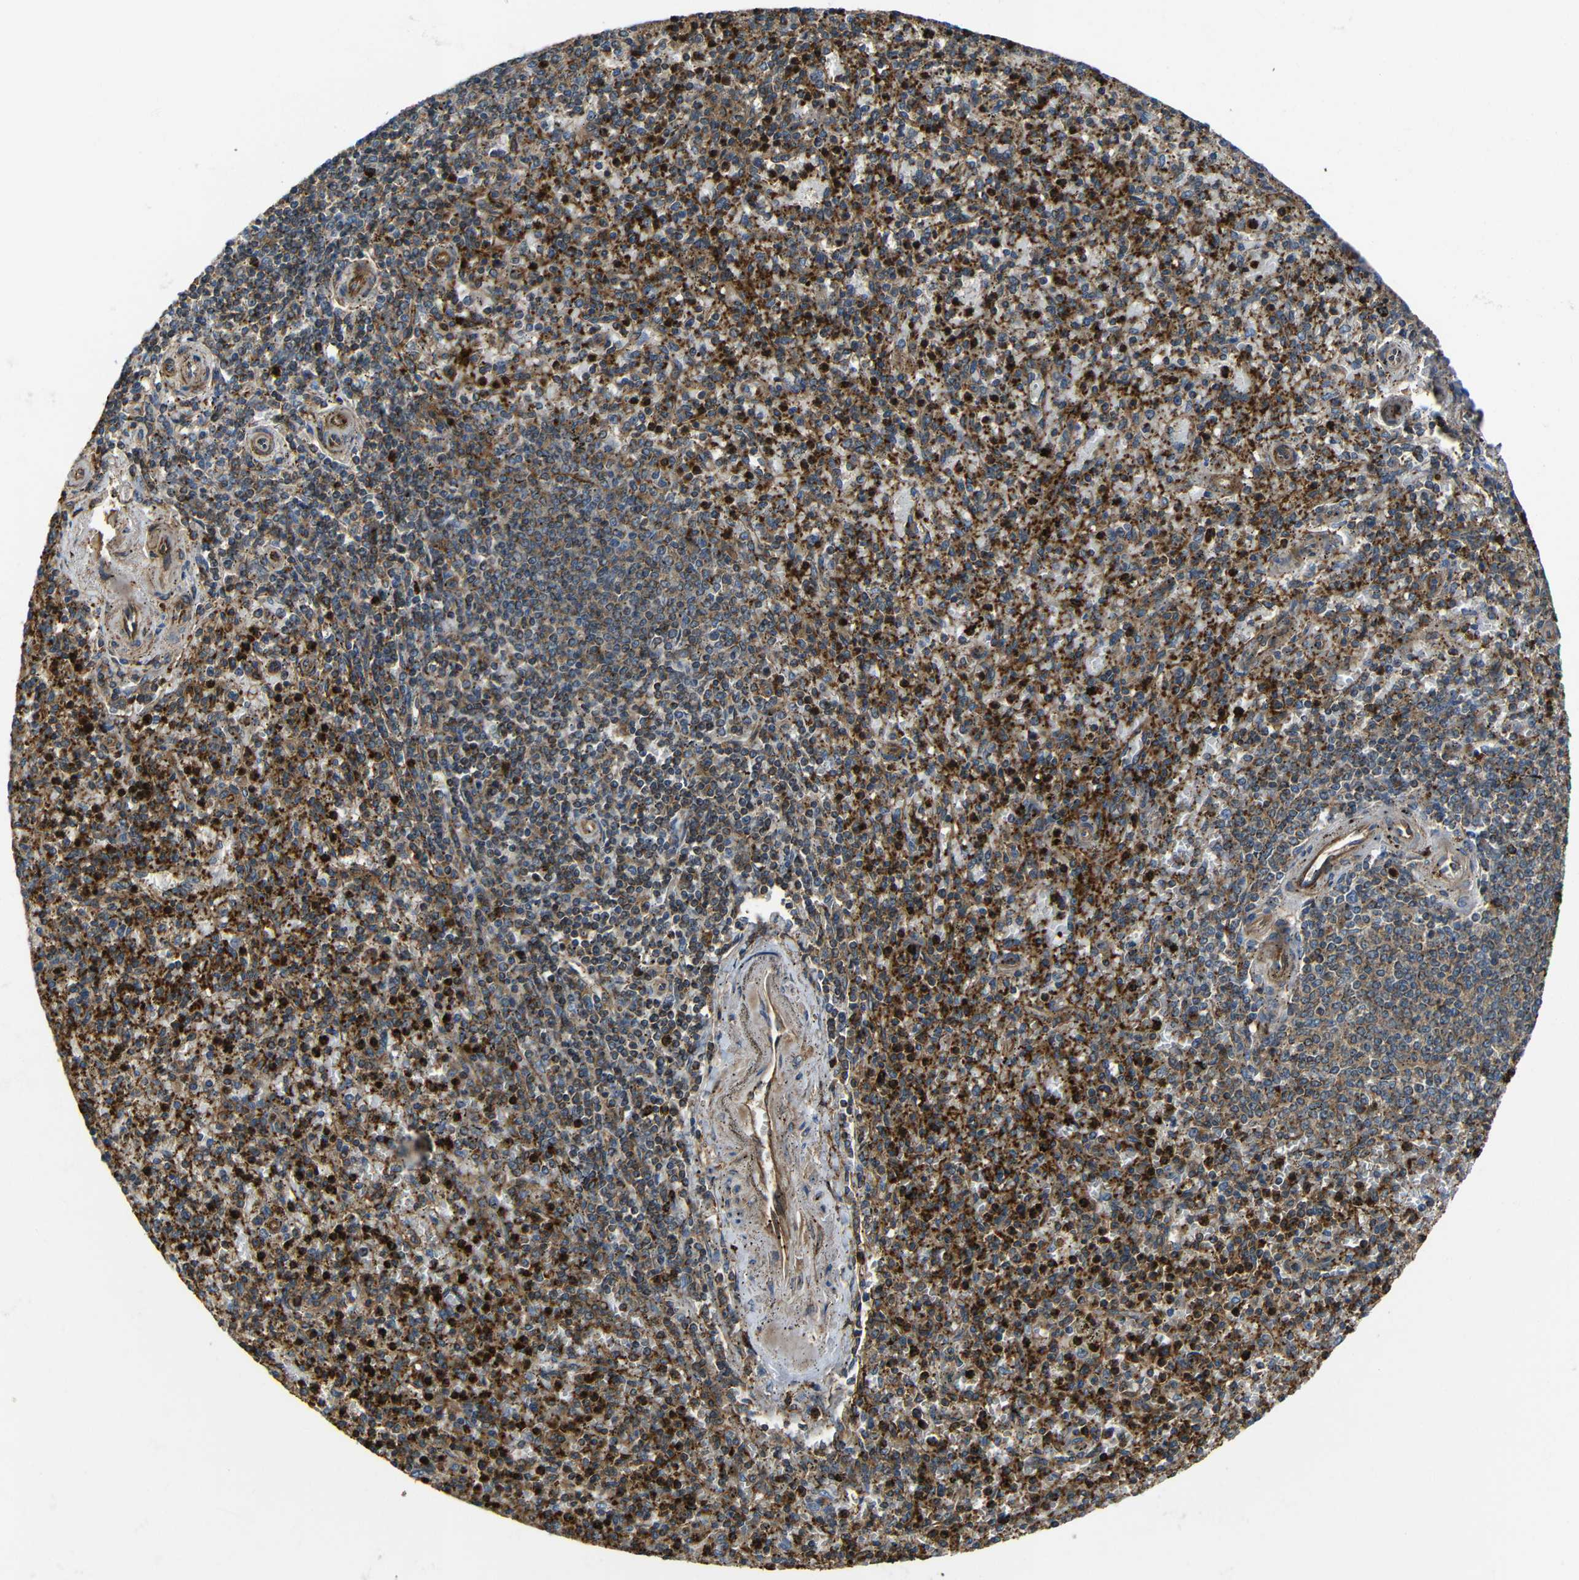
{"staining": {"intensity": "strong", "quantity": ">75%", "location": "cytoplasmic/membranous"}, "tissue": "spleen", "cell_type": "Cells in red pulp", "image_type": "normal", "snomed": [{"axis": "morphology", "description": "Normal tissue, NOS"}, {"axis": "topography", "description": "Spleen"}], "caption": "Immunohistochemistry (IHC) (DAB) staining of normal spleen shows strong cytoplasmic/membranous protein staining in approximately >75% of cells in red pulp.", "gene": "PTCH1", "patient": {"sex": "male", "age": 72}}